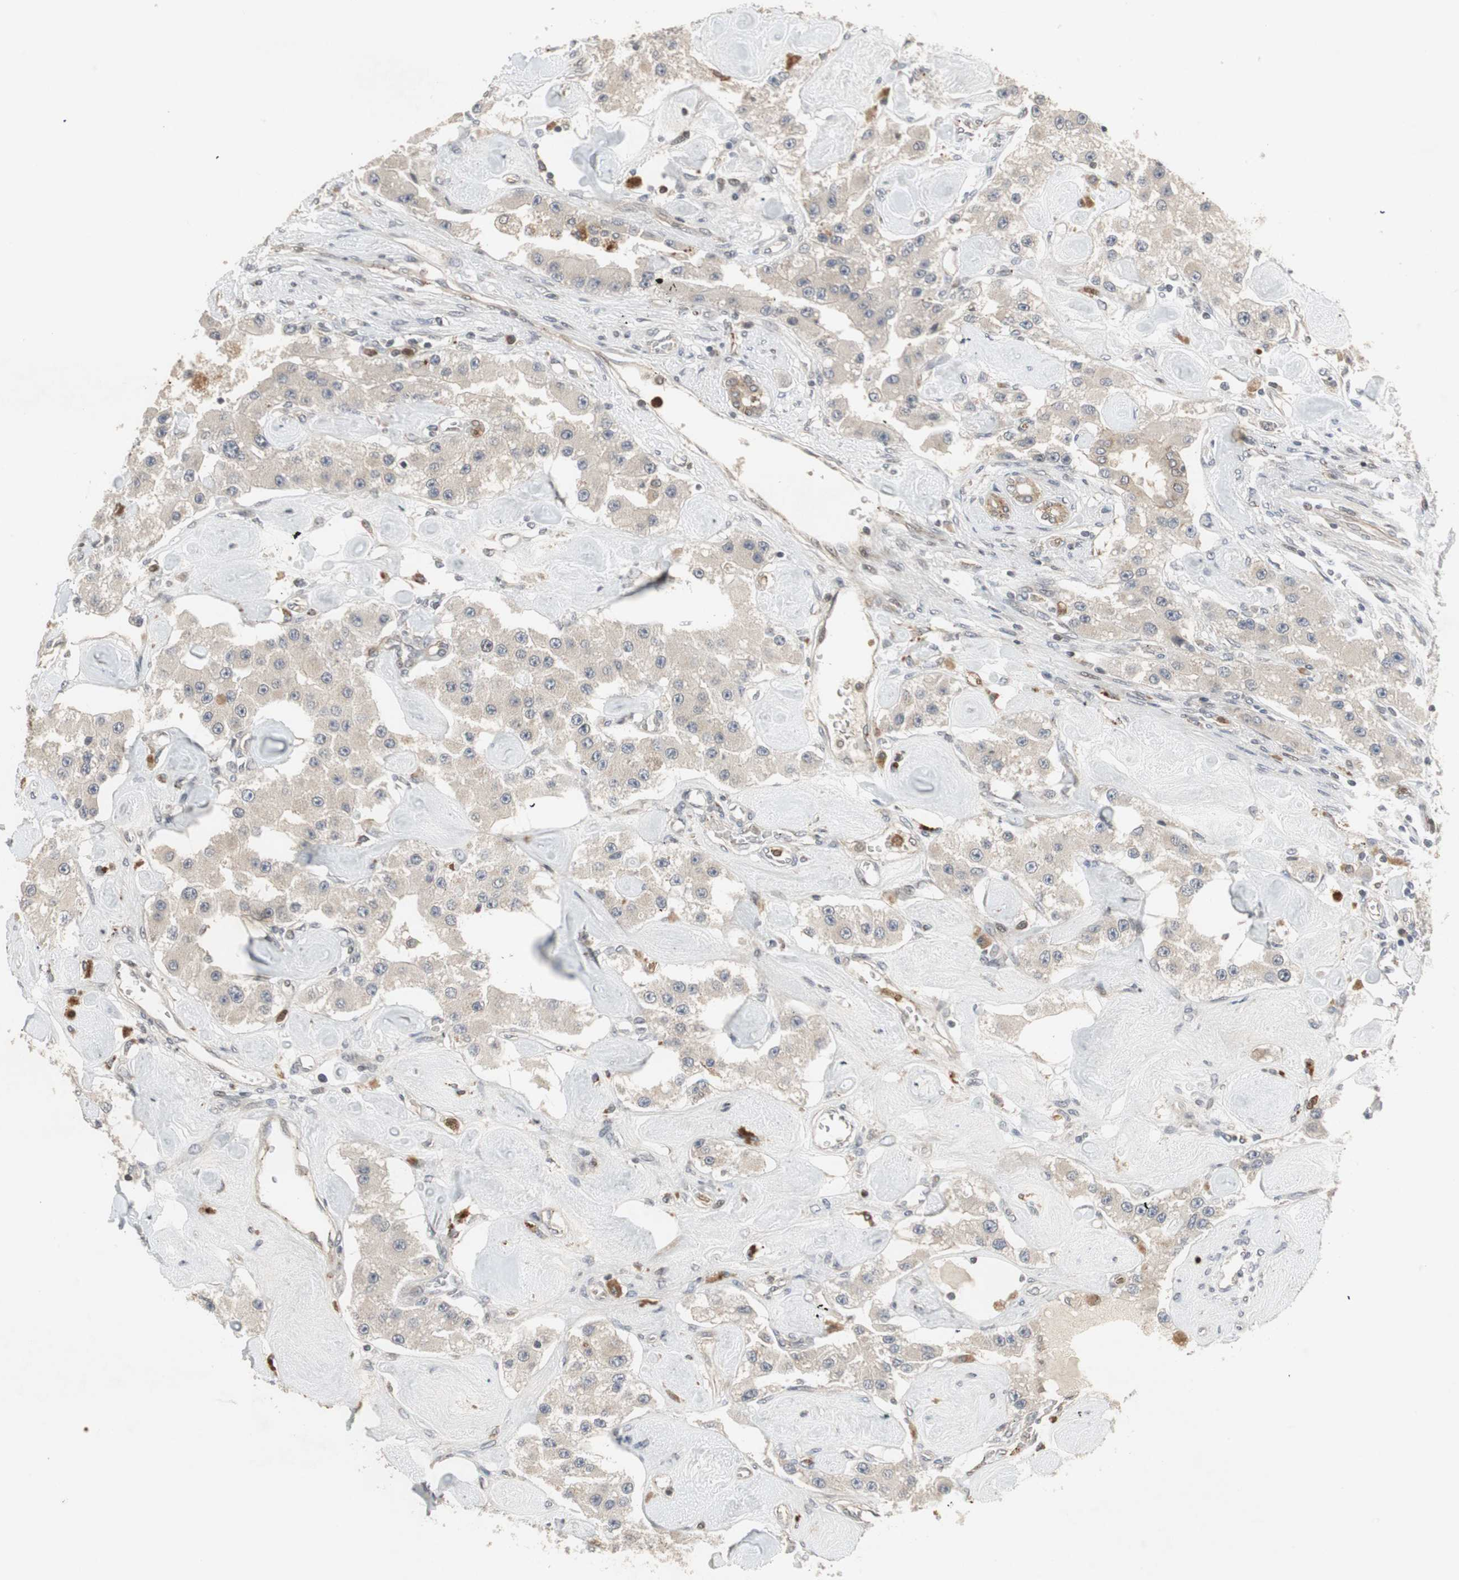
{"staining": {"intensity": "weak", "quantity": "25%-75%", "location": "cytoplasmic/membranous"}, "tissue": "carcinoid", "cell_type": "Tumor cells", "image_type": "cancer", "snomed": [{"axis": "morphology", "description": "Carcinoid, malignant, NOS"}, {"axis": "topography", "description": "Pancreas"}], "caption": "Weak cytoplasmic/membranous protein positivity is identified in about 25%-75% of tumor cells in carcinoid.", "gene": "SNX4", "patient": {"sex": "male", "age": 41}}